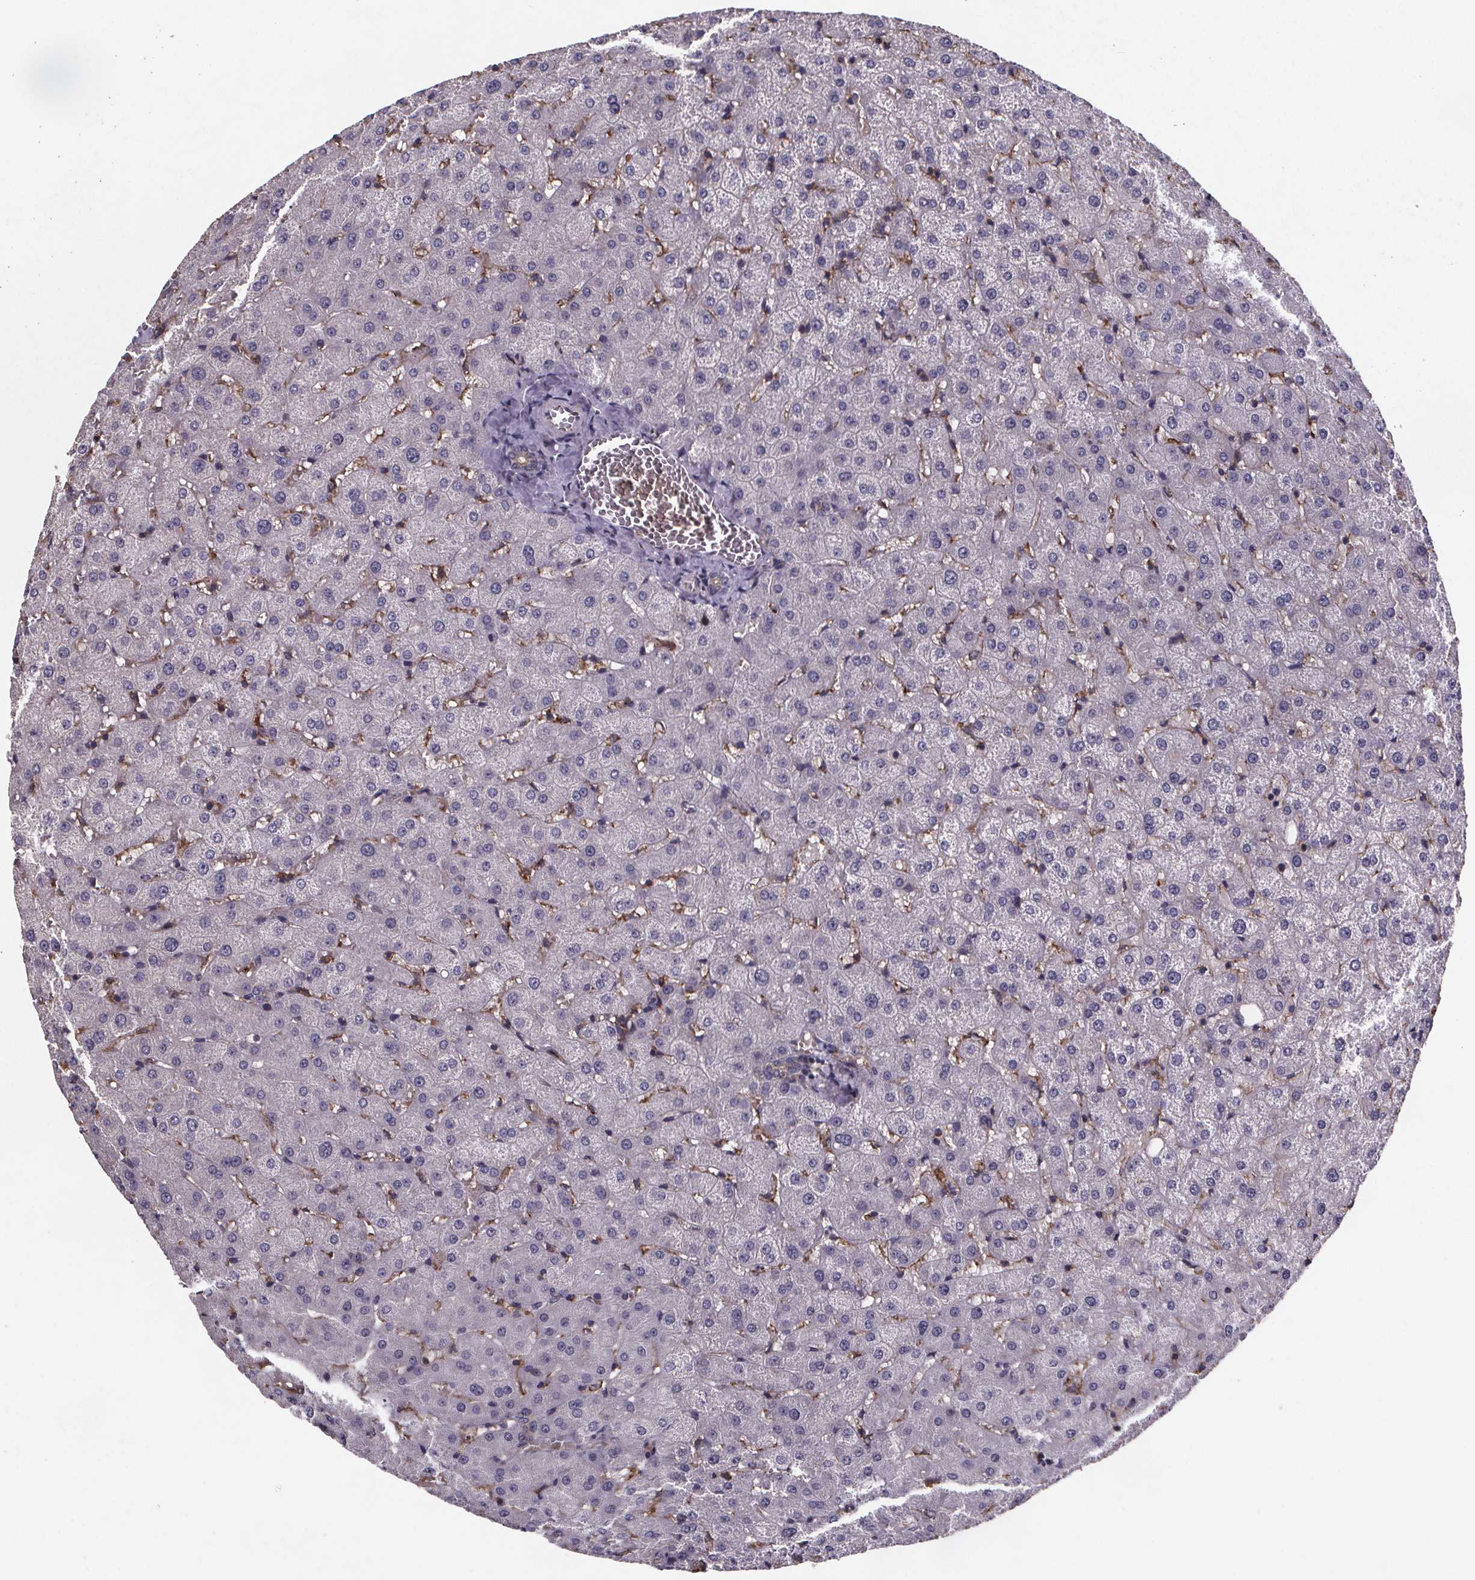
{"staining": {"intensity": "negative", "quantity": "none", "location": "none"}, "tissue": "liver", "cell_type": "Cholangiocytes", "image_type": "normal", "snomed": [{"axis": "morphology", "description": "Normal tissue, NOS"}, {"axis": "topography", "description": "Liver"}], "caption": "DAB immunohistochemical staining of benign human liver displays no significant staining in cholangiocytes. (DAB IHC with hematoxylin counter stain).", "gene": "FASTKD3", "patient": {"sex": "female", "age": 50}}